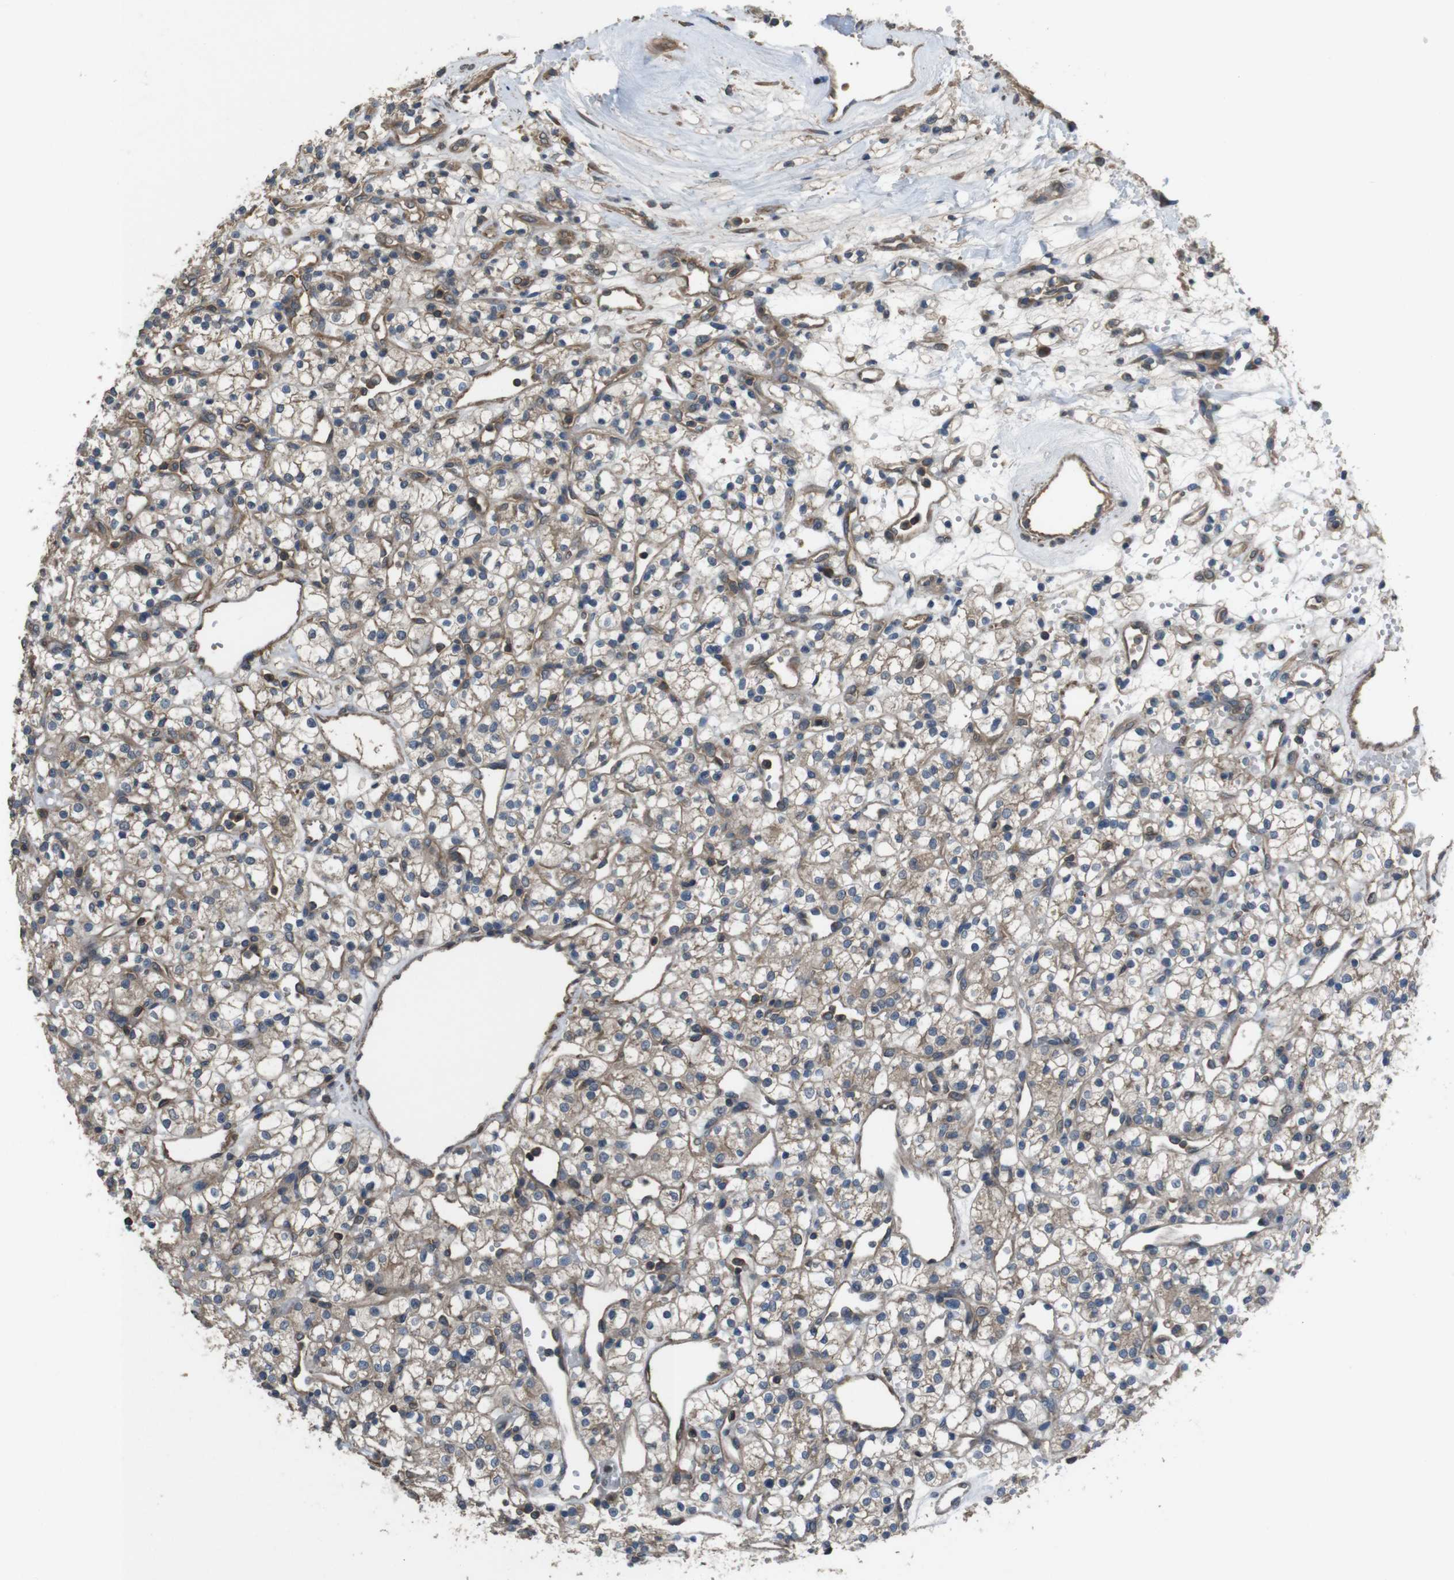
{"staining": {"intensity": "weak", "quantity": ">75%", "location": "cytoplasmic/membranous"}, "tissue": "renal cancer", "cell_type": "Tumor cells", "image_type": "cancer", "snomed": [{"axis": "morphology", "description": "Adenocarcinoma, NOS"}, {"axis": "topography", "description": "Kidney"}], "caption": "Tumor cells display low levels of weak cytoplasmic/membranous positivity in about >75% of cells in renal cancer.", "gene": "FUT2", "patient": {"sex": "female", "age": 60}}